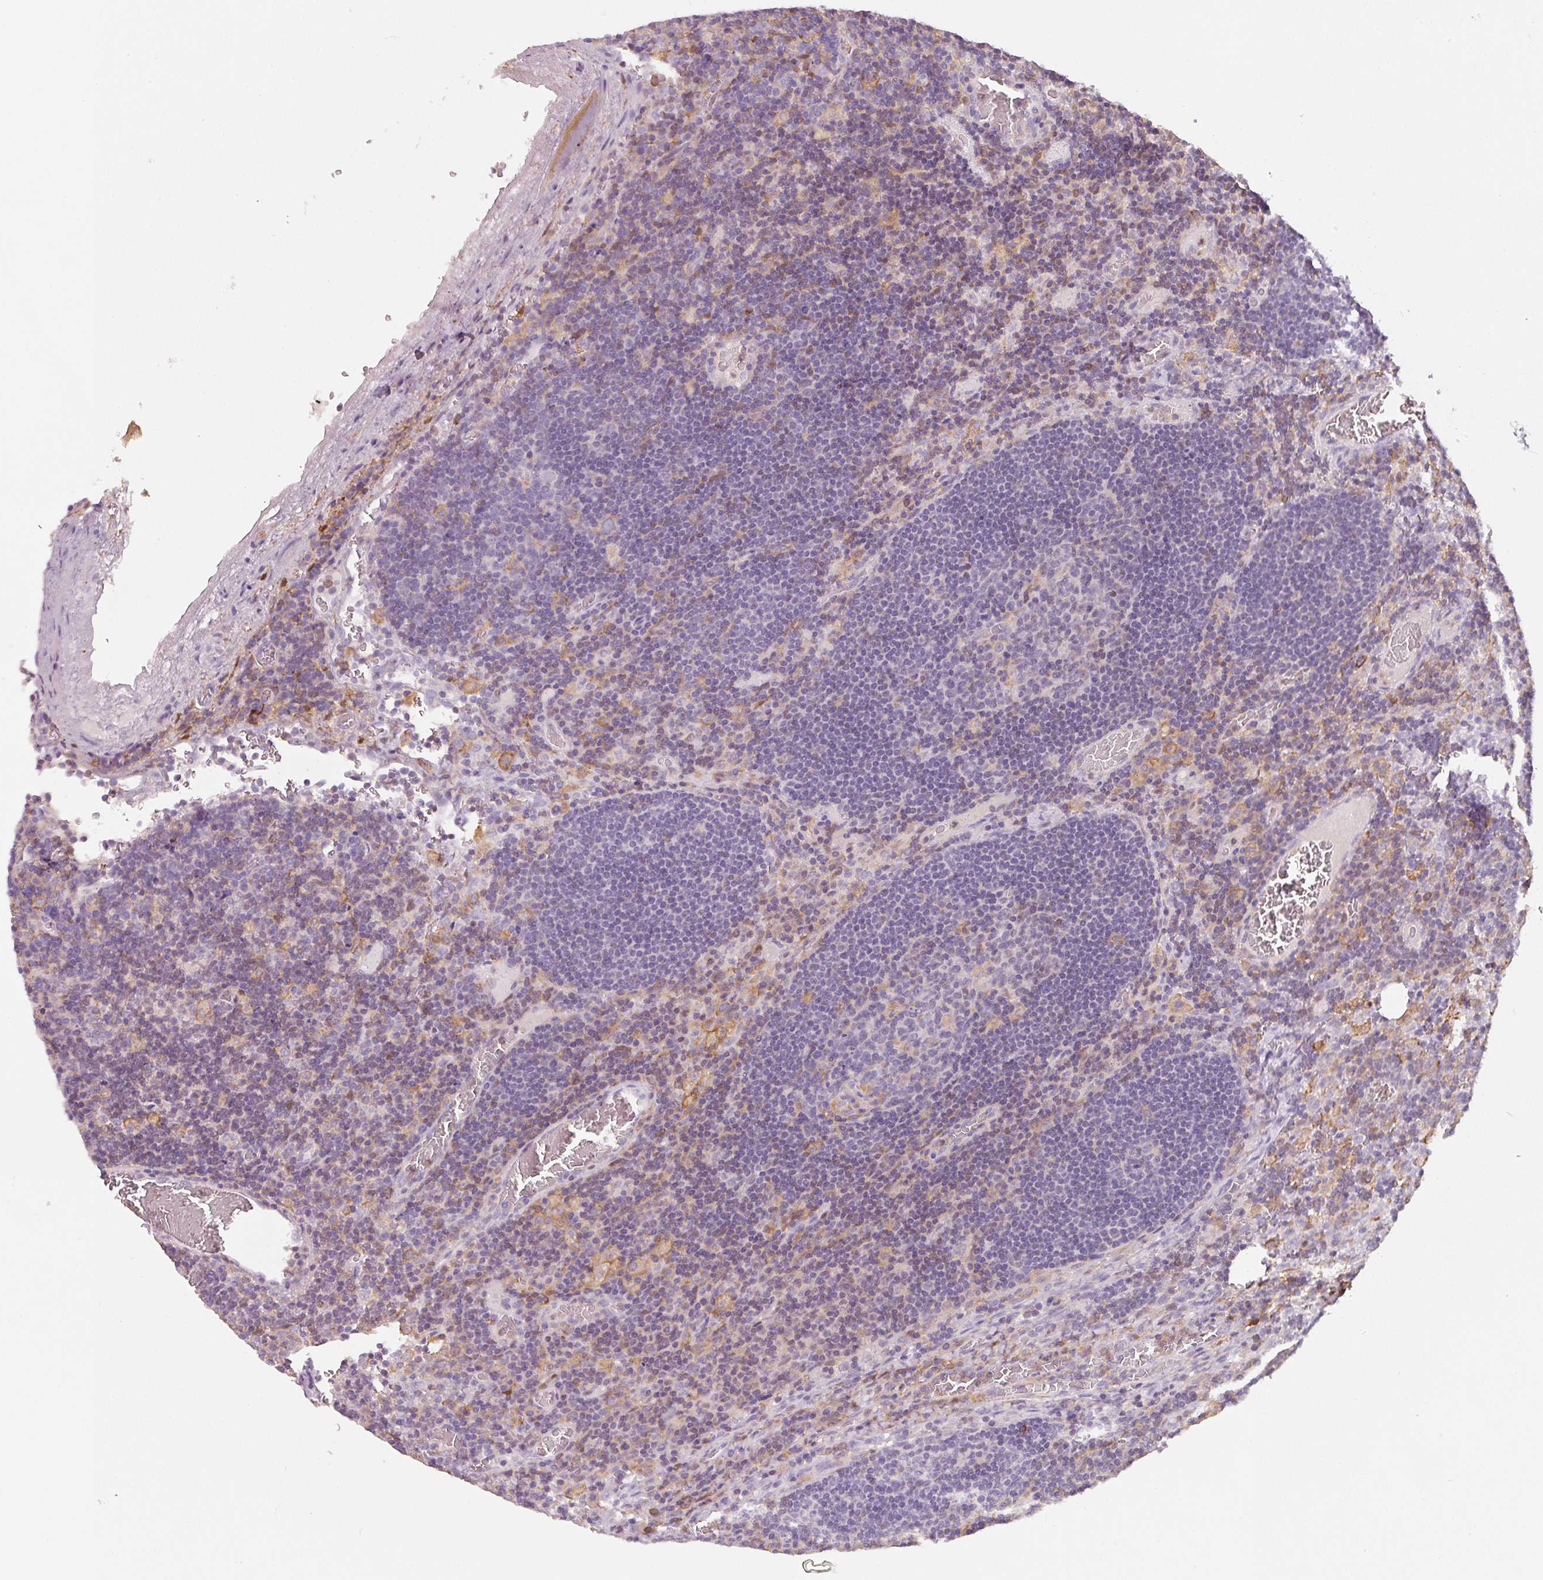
{"staining": {"intensity": "negative", "quantity": "none", "location": "none"}, "tissue": "lymph node", "cell_type": "Germinal center cells", "image_type": "normal", "snomed": [{"axis": "morphology", "description": "Normal tissue, NOS"}, {"axis": "topography", "description": "Lymph node"}], "caption": "Protein analysis of unremarkable lymph node demonstrates no significant positivity in germinal center cells.", "gene": "IQGAP2", "patient": {"sex": "male", "age": 50}}